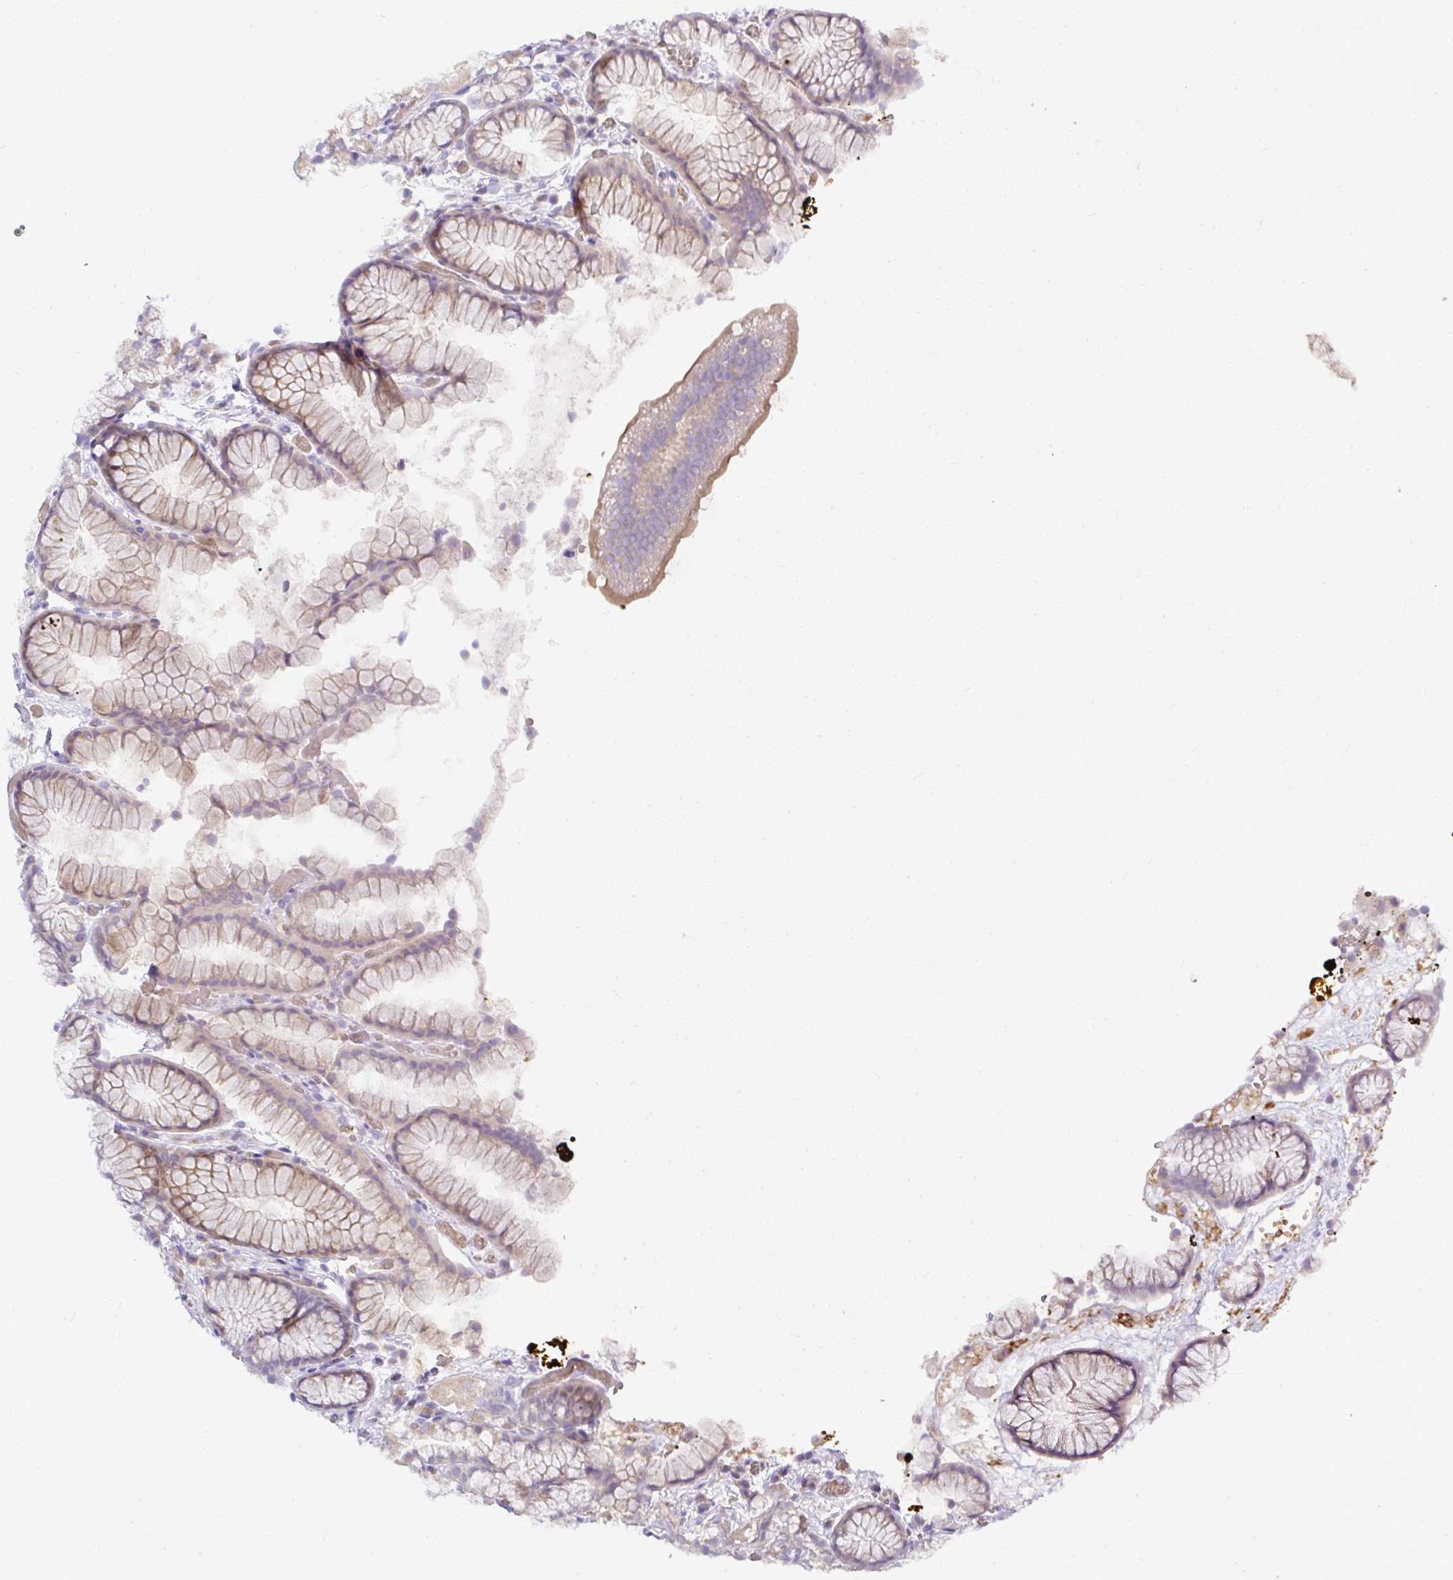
{"staining": {"intensity": "weak", "quantity": "25%-75%", "location": "cytoplasmic/membranous"}, "tissue": "stomach", "cell_type": "Glandular cells", "image_type": "normal", "snomed": [{"axis": "morphology", "description": "Normal tissue, NOS"}, {"axis": "topography", "description": "Smooth muscle"}, {"axis": "topography", "description": "Stomach"}], "caption": "DAB immunohistochemical staining of normal human stomach demonstrates weak cytoplasmic/membranous protein positivity in approximately 25%-75% of glandular cells. (brown staining indicates protein expression, while blue staining denotes nuclei).", "gene": "DEPDC5", "patient": {"sex": "male", "age": 70}}